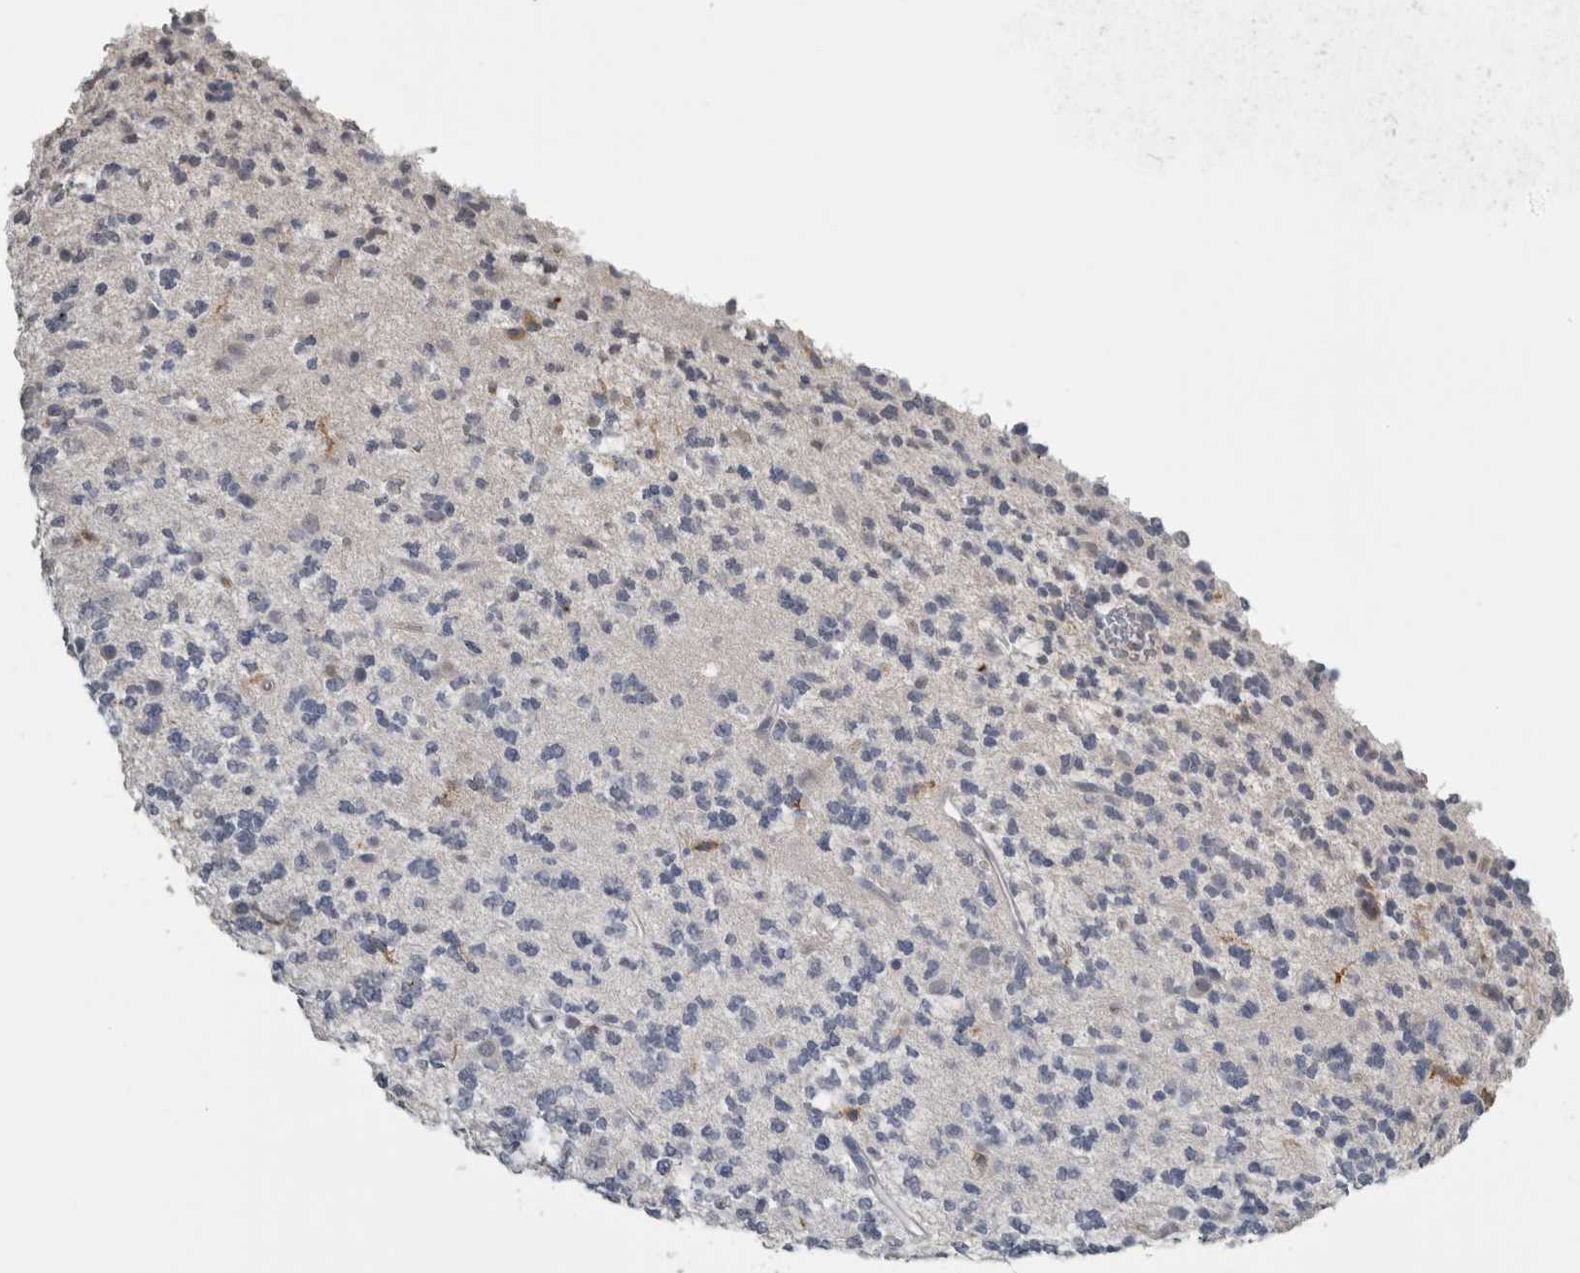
{"staining": {"intensity": "negative", "quantity": "none", "location": "none"}, "tissue": "glioma", "cell_type": "Tumor cells", "image_type": "cancer", "snomed": [{"axis": "morphology", "description": "Glioma, malignant, Low grade"}, {"axis": "topography", "description": "Brain"}], "caption": "Glioma stained for a protein using IHC demonstrates no positivity tumor cells.", "gene": "PIK3AP1", "patient": {"sex": "male", "age": 38}}